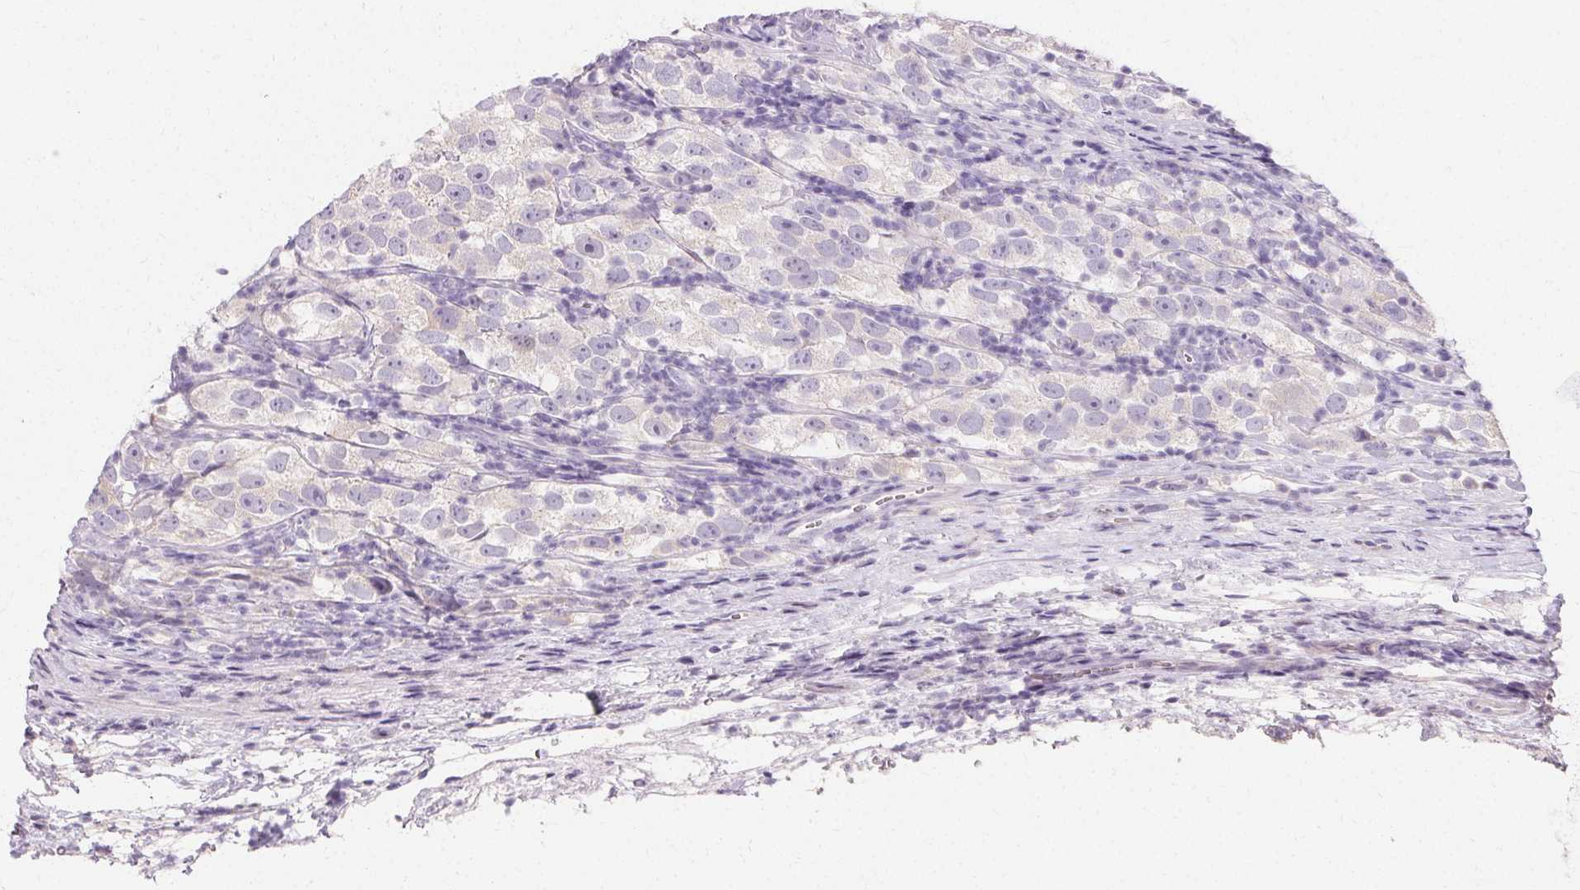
{"staining": {"intensity": "negative", "quantity": "none", "location": "none"}, "tissue": "testis cancer", "cell_type": "Tumor cells", "image_type": "cancer", "snomed": [{"axis": "morphology", "description": "Seminoma, NOS"}, {"axis": "topography", "description": "Testis"}], "caption": "Tumor cells are negative for protein expression in human testis seminoma.", "gene": "TRIP13", "patient": {"sex": "male", "age": 26}}